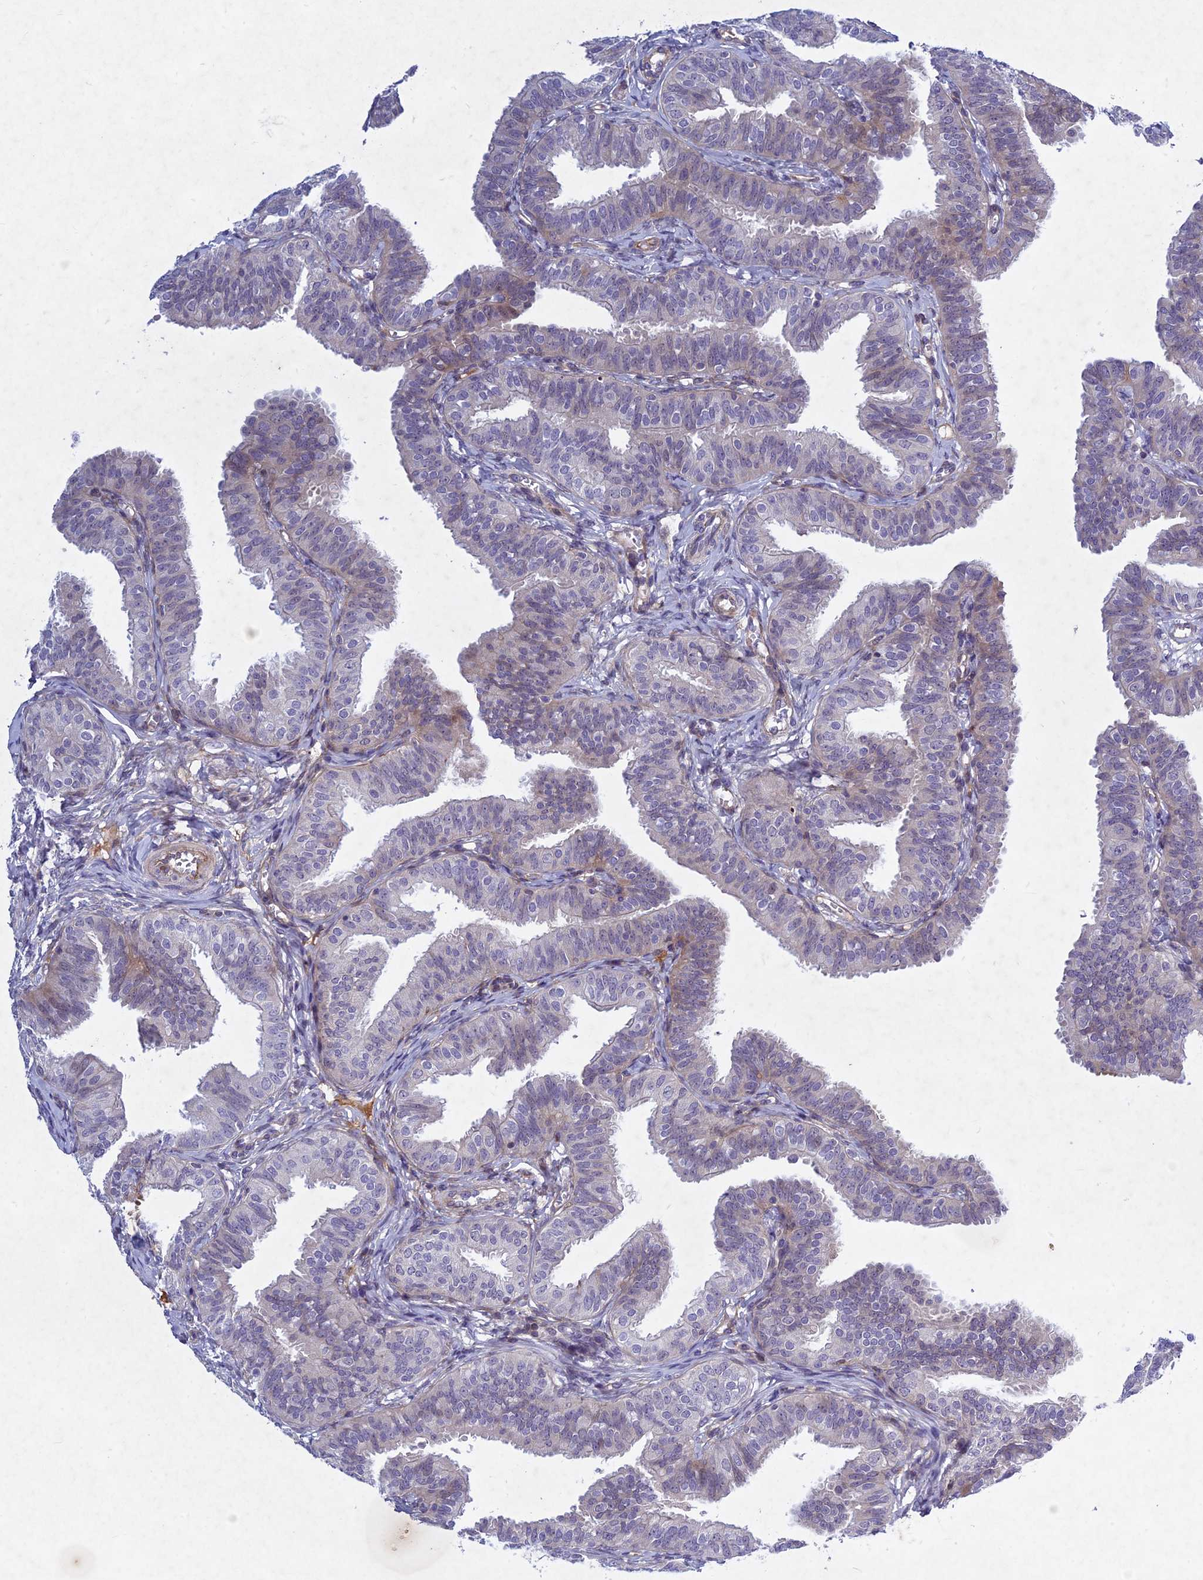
{"staining": {"intensity": "weak", "quantity": "<25%", "location": "cytoplasmic/membranous,nuclear"}, "tissue": "fallopian tube", "cell_type": "Glandular cells", "image_type": "normal", "snomed": [{"axis": "morphology", "description": "Normal tissue, NOS"}, {"axis": "topography", "description": "Fallopian tube"}], "caption": "An IHC photomicrograph of unremarkable fallopian tube is shown. There is no staining in glandular cells of fallopian tube. The staining is performed using DAB brown chromogen with nuclei counter-stained in using hematoxylin.", "gene": "PTHLH", "patient": {"sex": "female", "age": 35}}